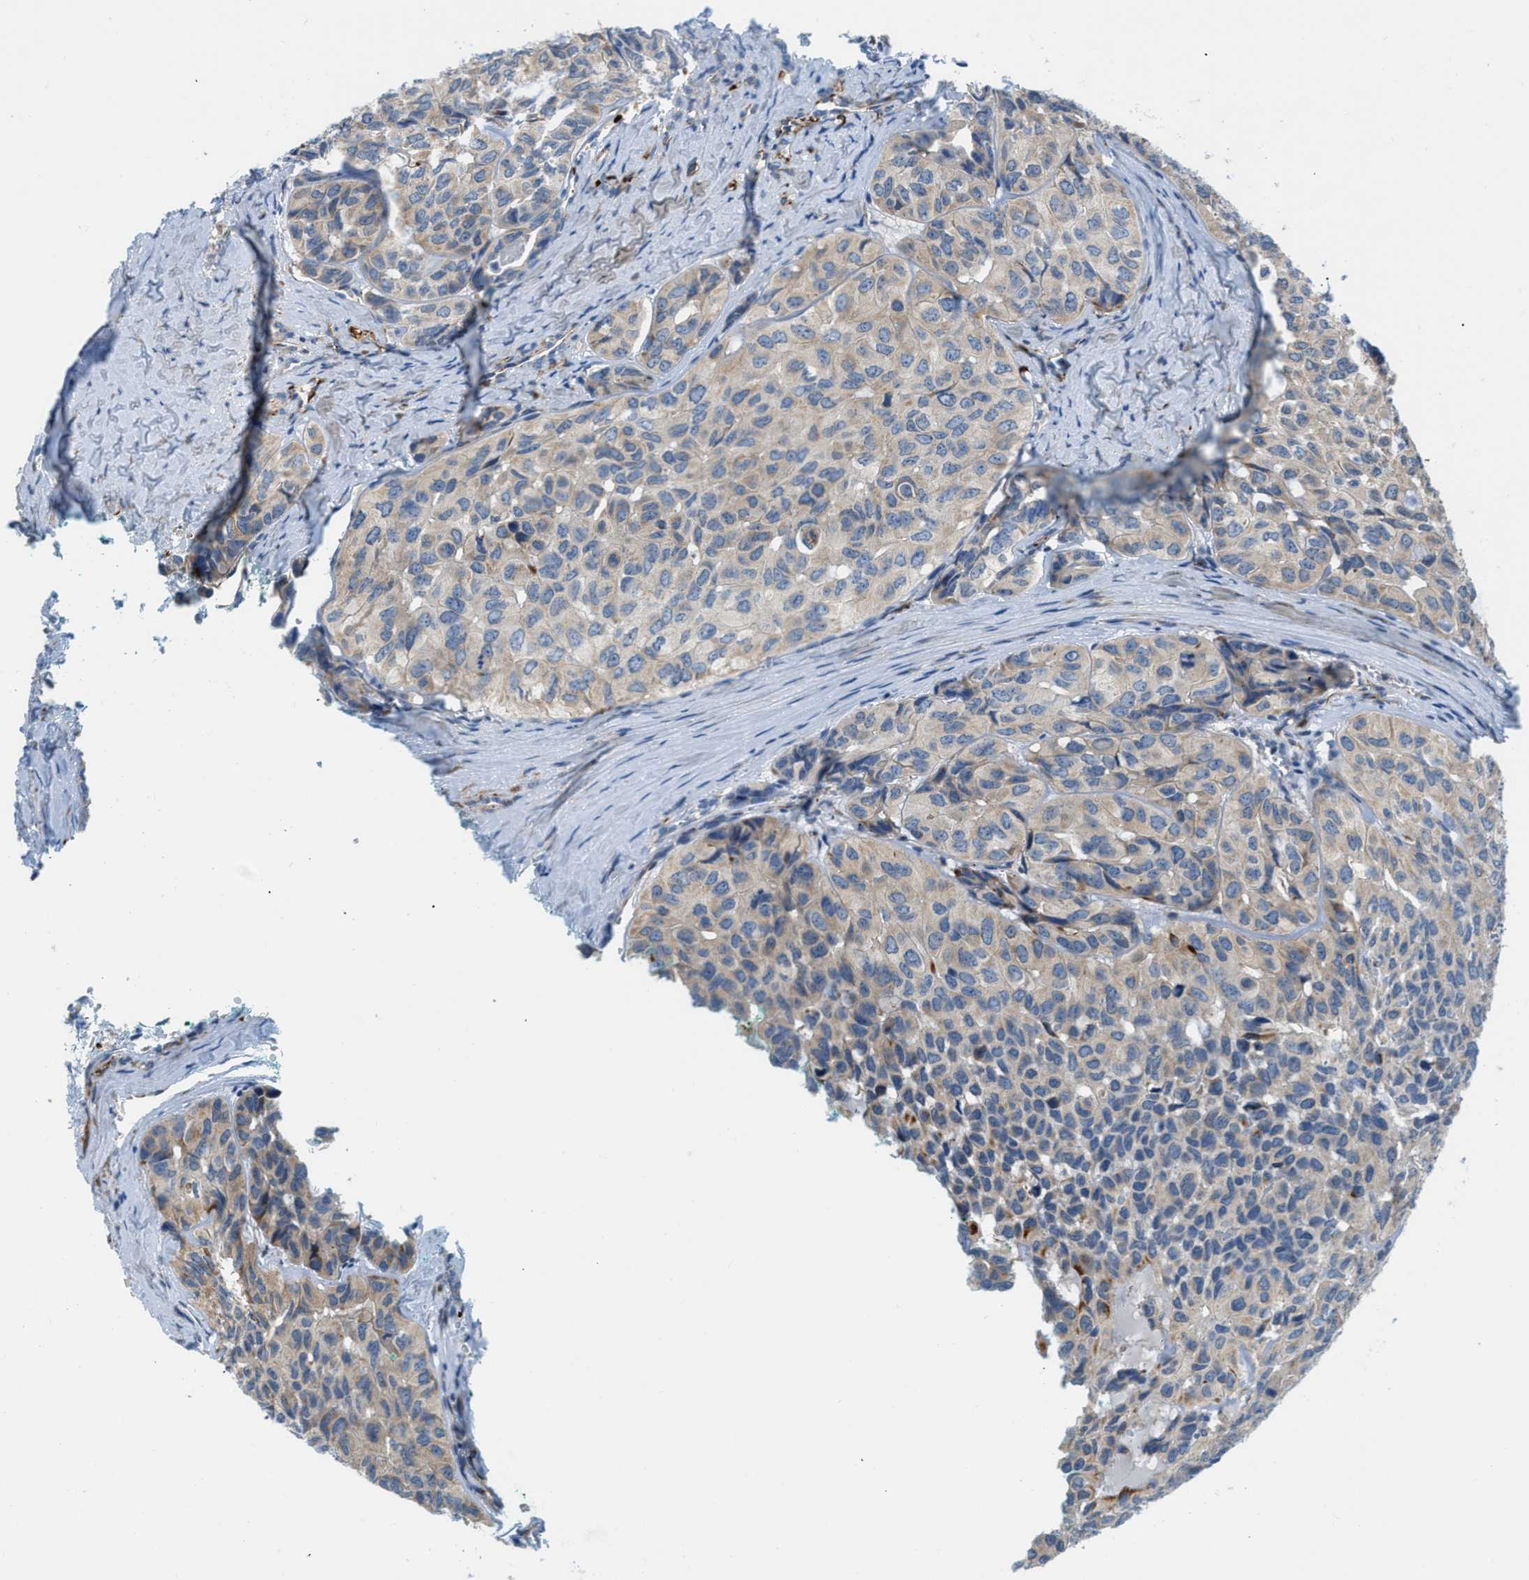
{"staining": {"intensity": "weak", "quantity": "25%-75%", "location": "cytoplasmic/membranous"}, "tissue": "head and neck cancer", "cell_type": "Tumor cells", "image_type": "cancer", "snomed": [{"axis": "morphology", "description": "Adenocarcinoma, NOS"}, {"axis": "topography", "description": "Salivary gland, NOS"}, {"axis": "topography", "description": "Head-Neck"}], "caption": "High-power microscopy captured an immunohistochemistry (IHC) image of head and neck cancer (adenocarcinoma), revealing weak cytoplasmic/membranous expression in approximately 25%-75% of tumor cells.", "gene": "ZNF831", "patient": {"sex": "female", "age": 76}}